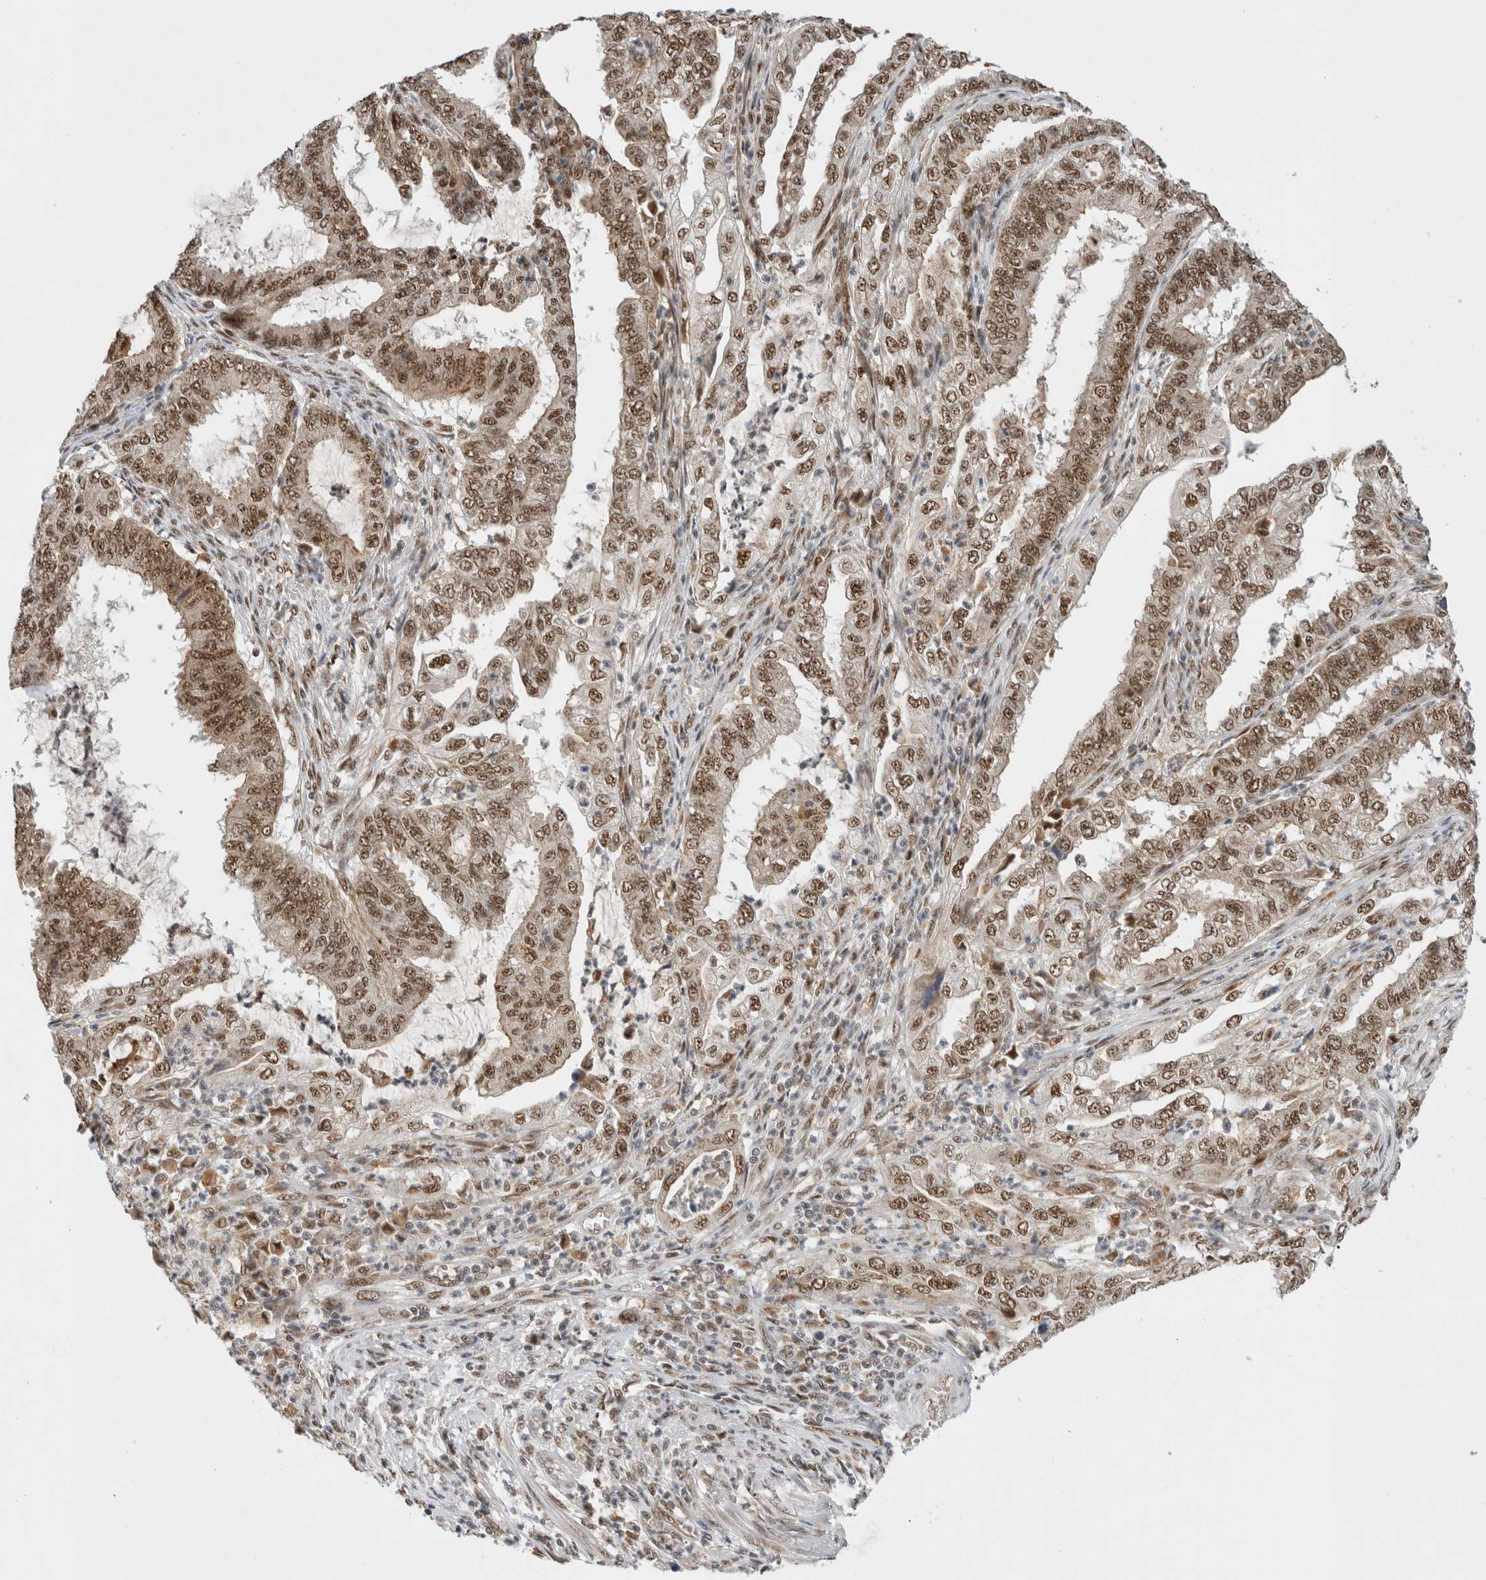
{"staining": {"intensity": "moderate", "quantity": ">75%", "location": "nuclear"}, "tissue": "endometrial cancer", "cell_type": "Tumor cells", "image_type": "cancer", "snomed": [{"axis": "morphology", "description": "Adenocarcinoma, NOS"}, {"axis": "topography", "description": "Endometrium"}], "caption": "High-power microscopy captured an immunohistochemistry (IHC) photomicrograph of endometrial cancer, revealing moderate nuclear positivity in approximately >75% of tumor cells. (Brightfield microscopy of DAB IHC at high magnification).", "gene": "NCAPG2", "patient": {"sex": "female", "age": 51}}